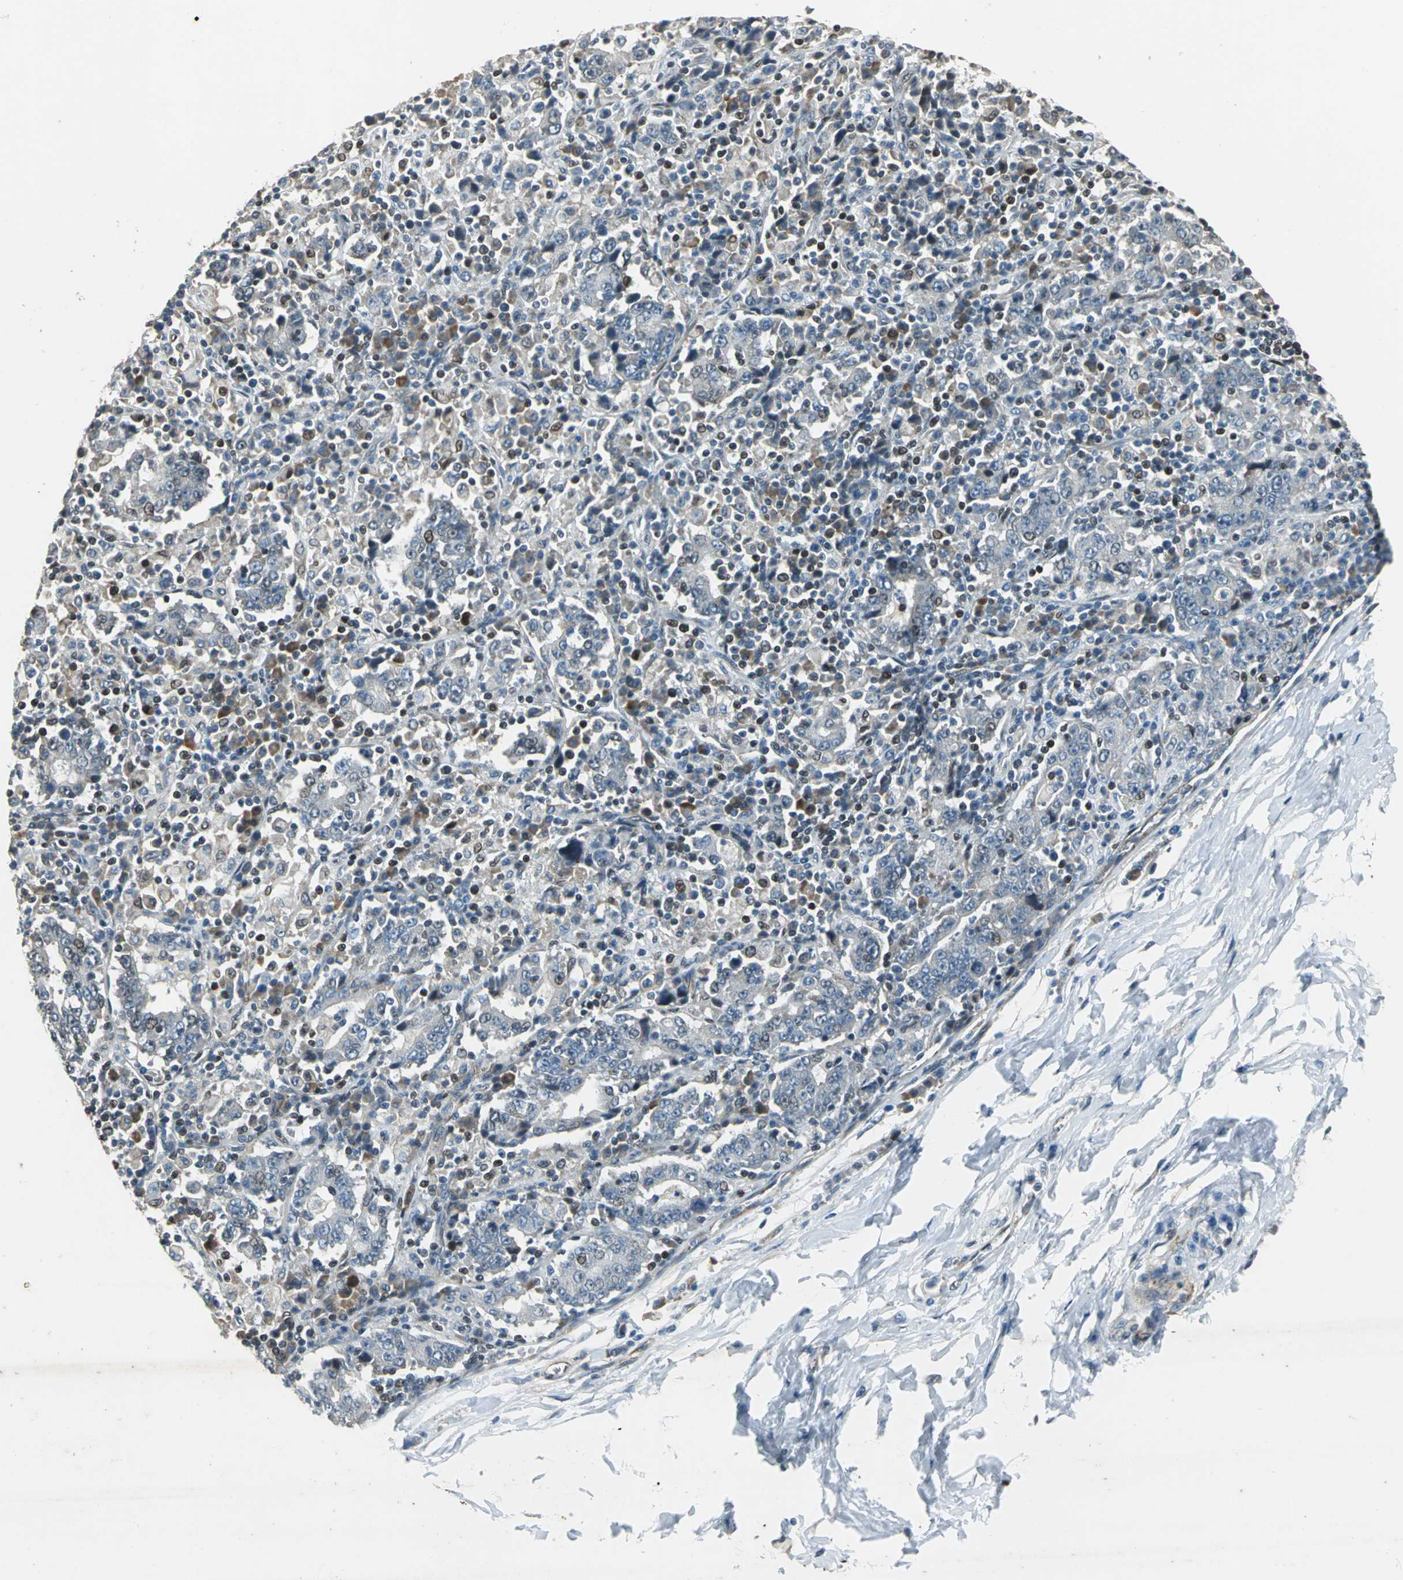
{"staining": {"intensity": "moderate", "quantity": "<25%", "location": "cytoplasmic/membranous,nuclear"}, "tissue": "stomach cancer", "cell_type": "Tumor cells", "image_type": "cancer", "snomed": [{"axis": "morphology", "description": "Normal tissue, NOS"}, {"axis": "morphology", "description": "Adenocarcinoma, NOS"}, {"axis": "topography", "description": "Stomach, upper"}, {"axis": "topography", "description": "Stomach"}], "caption": "About <25% of tumor cells in stomach cancer (adenocarcinoma) exhibit moderate cytoplasmic/membranous and nuclear protein positivity as visualized by brown immunohistochemical staining.", "gene": "BRIP1", "patient": {"sex": "male", "age": 59}}